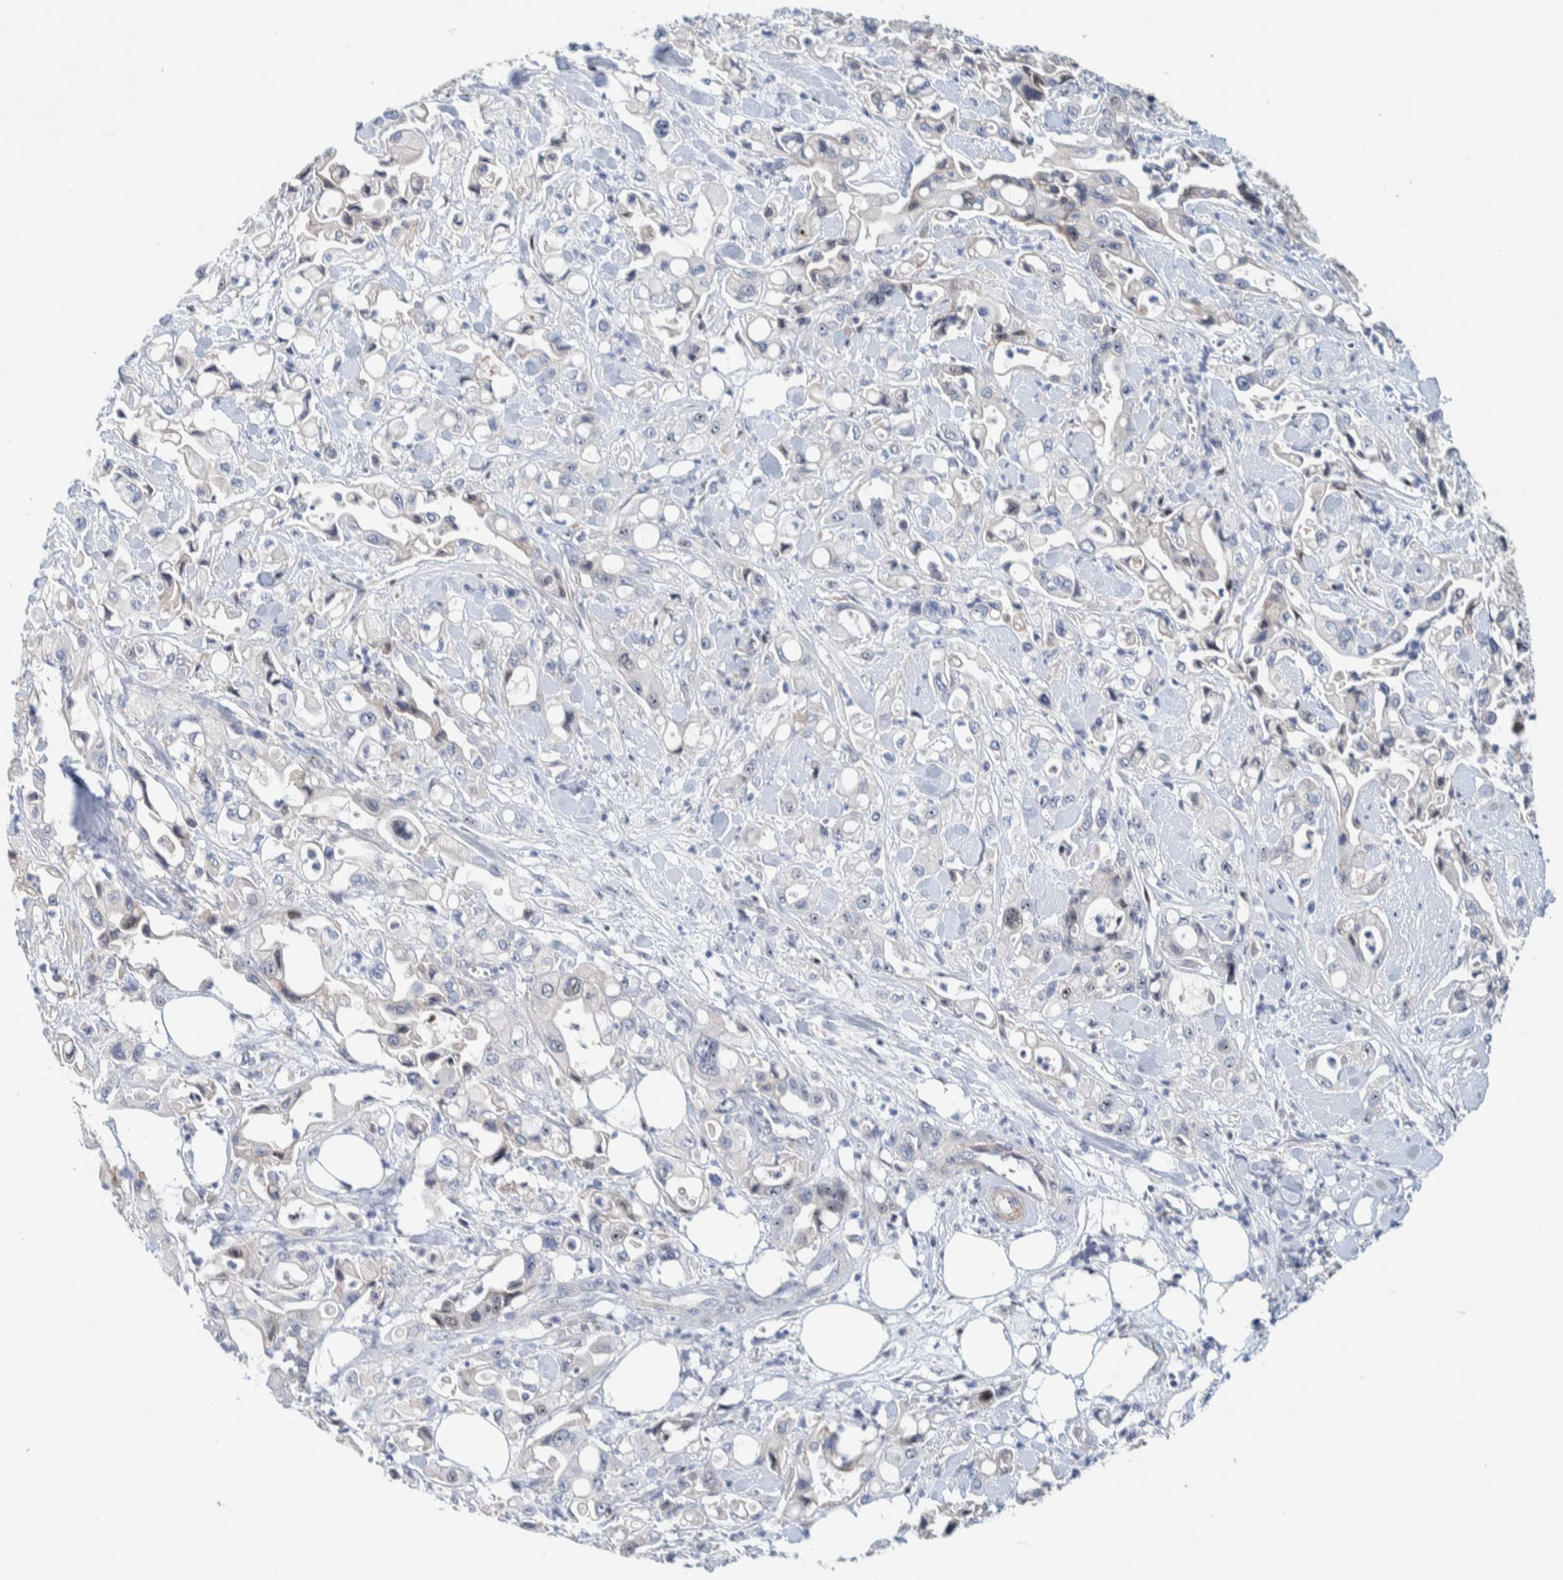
{"staining": {"intensity": "moderate", "quantity": "<25%", "location": "nuclear"}, "tissue": "pancreatic cancer", "cell_type": "Tumor cells", "image_type": "cancer", "snomed": [{"axis": "morphology", "description": "Adenocarcinoma, NOS"}, {"axis": "topography", "description": "Pancreas"}], "caption": "Immunohistochemical staining of human pancreatic cancer demonstrates low levels of moderate nuclear protein expression in approximately <25% of tumor cells.", "gene": "NOL11", "patient": {"sex": "male", "age": 70}}